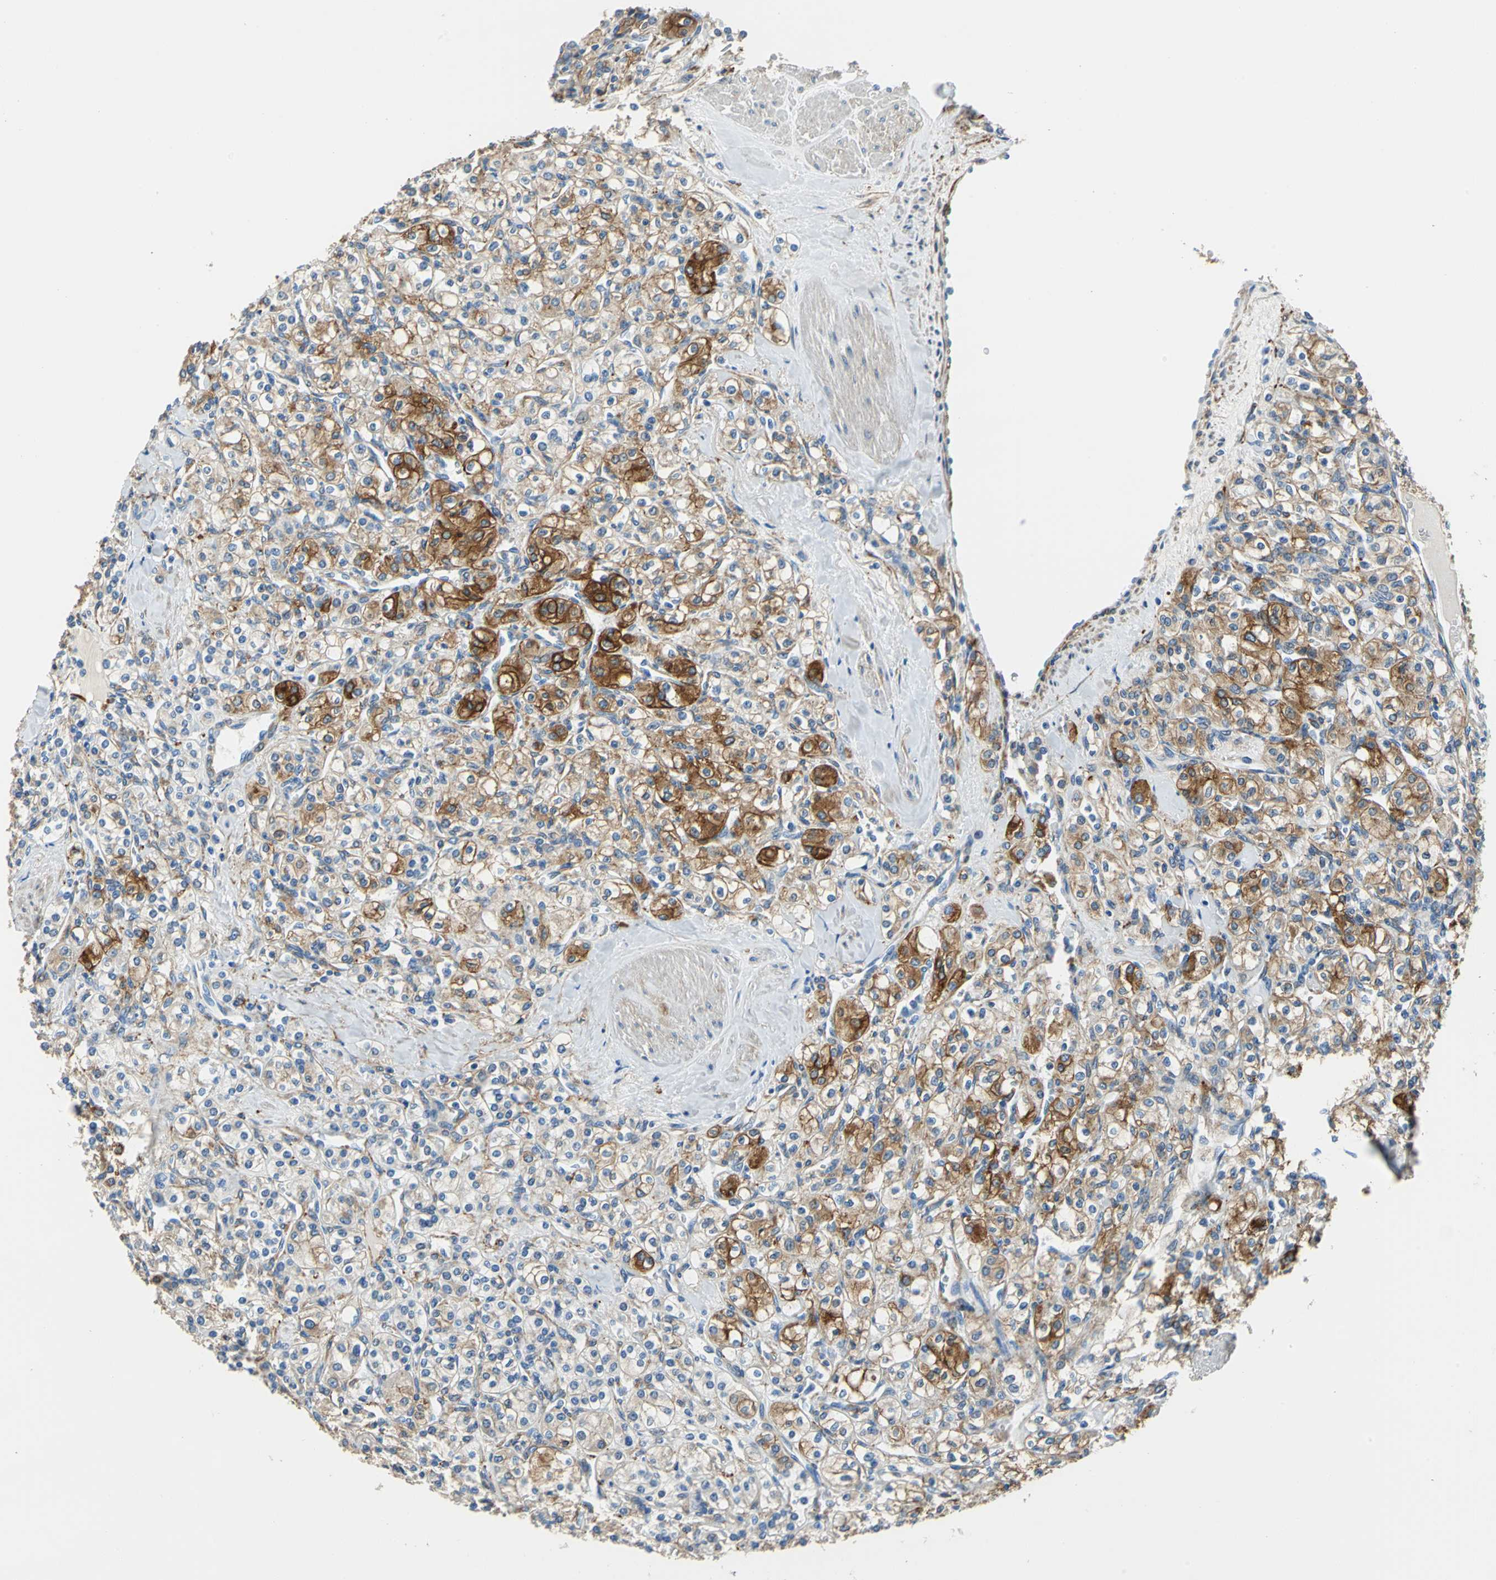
{"staining": {"intensity": "strong", "quantity": "25%-75%", "location": "cytoplasmic/membranous"}, "tissue": "renal cancer", "cell_type": "Tumor cells", "image_type": "cancer", "snomed": [{"axis": "morphology", "description": "Adenocarcinoma, NOS"}, {"axis": "topography", "description": "Kidney"}], "caption": "DAB immunohistochemical staining of human renal adenocarcinoma reveals strong cytoplasmic/membranous protein positivity in about 25%-75% of tumor cells. (IHC, brightfield microscopy, high magnification).", "gene": "AKAP12", "patient": {"sex": "male", "age": 77}}